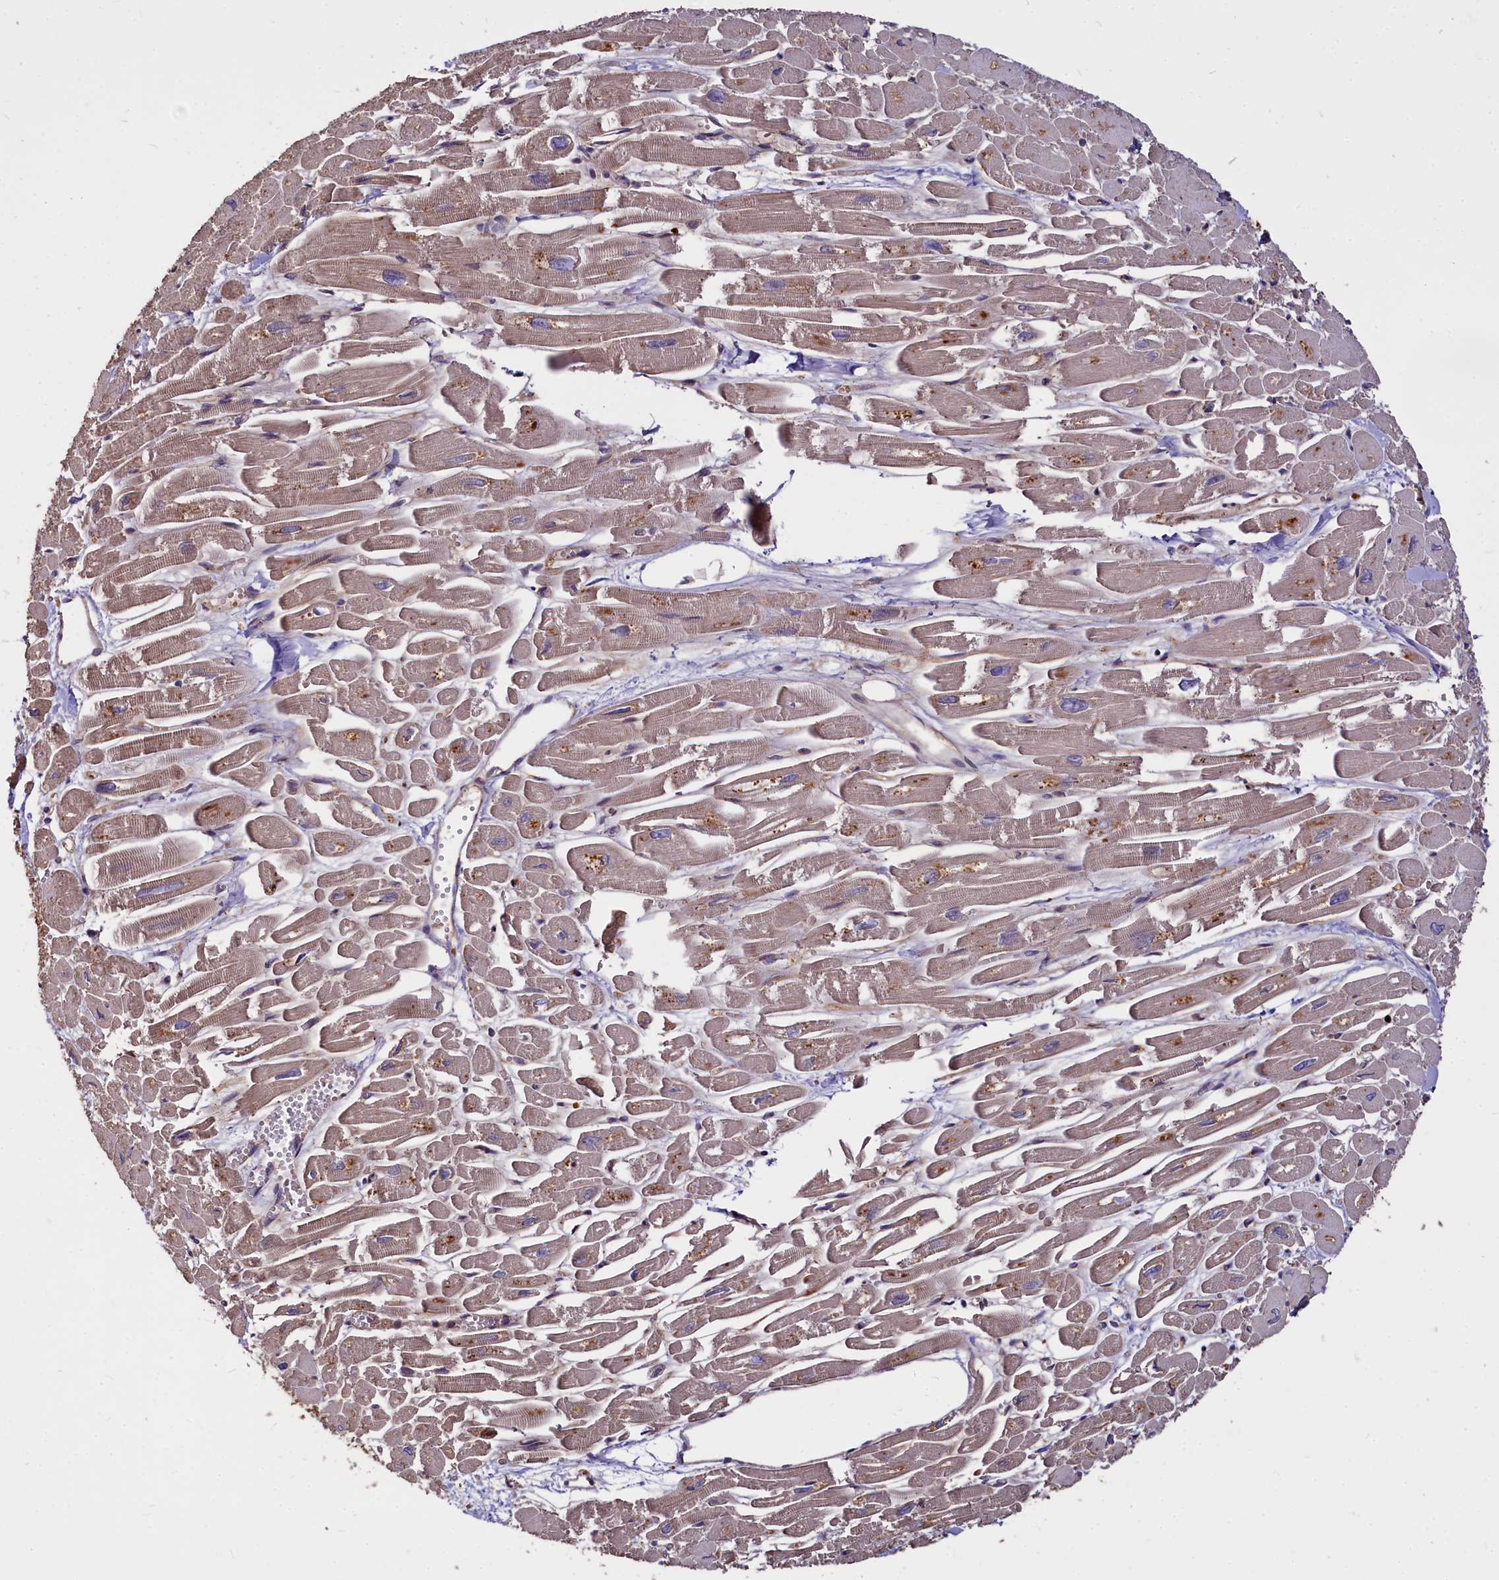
{"staining": {"intensity": "moderate", "quantity": "25%-75%", "location": "cytoplasmic/membranous"}, "tissue": "heart muscle", "cell_type": "Cardiomyocytes", "image_type": "normal", "snomed": [{"axis": "morphology", "description": "Normal tissue, NOS"}, {"axis": "topography", "description": "Heart"}], "caption": "IHC micrograph of unremarkable heart muscle stained for a protein (brown), which demonstrates medium levels of moderate cytoplasmic/membranous positivity in about 25%-75% of cardiomyocytes.", "gene": "ATG101", "patient": {"sex": "male", "age": 54}}